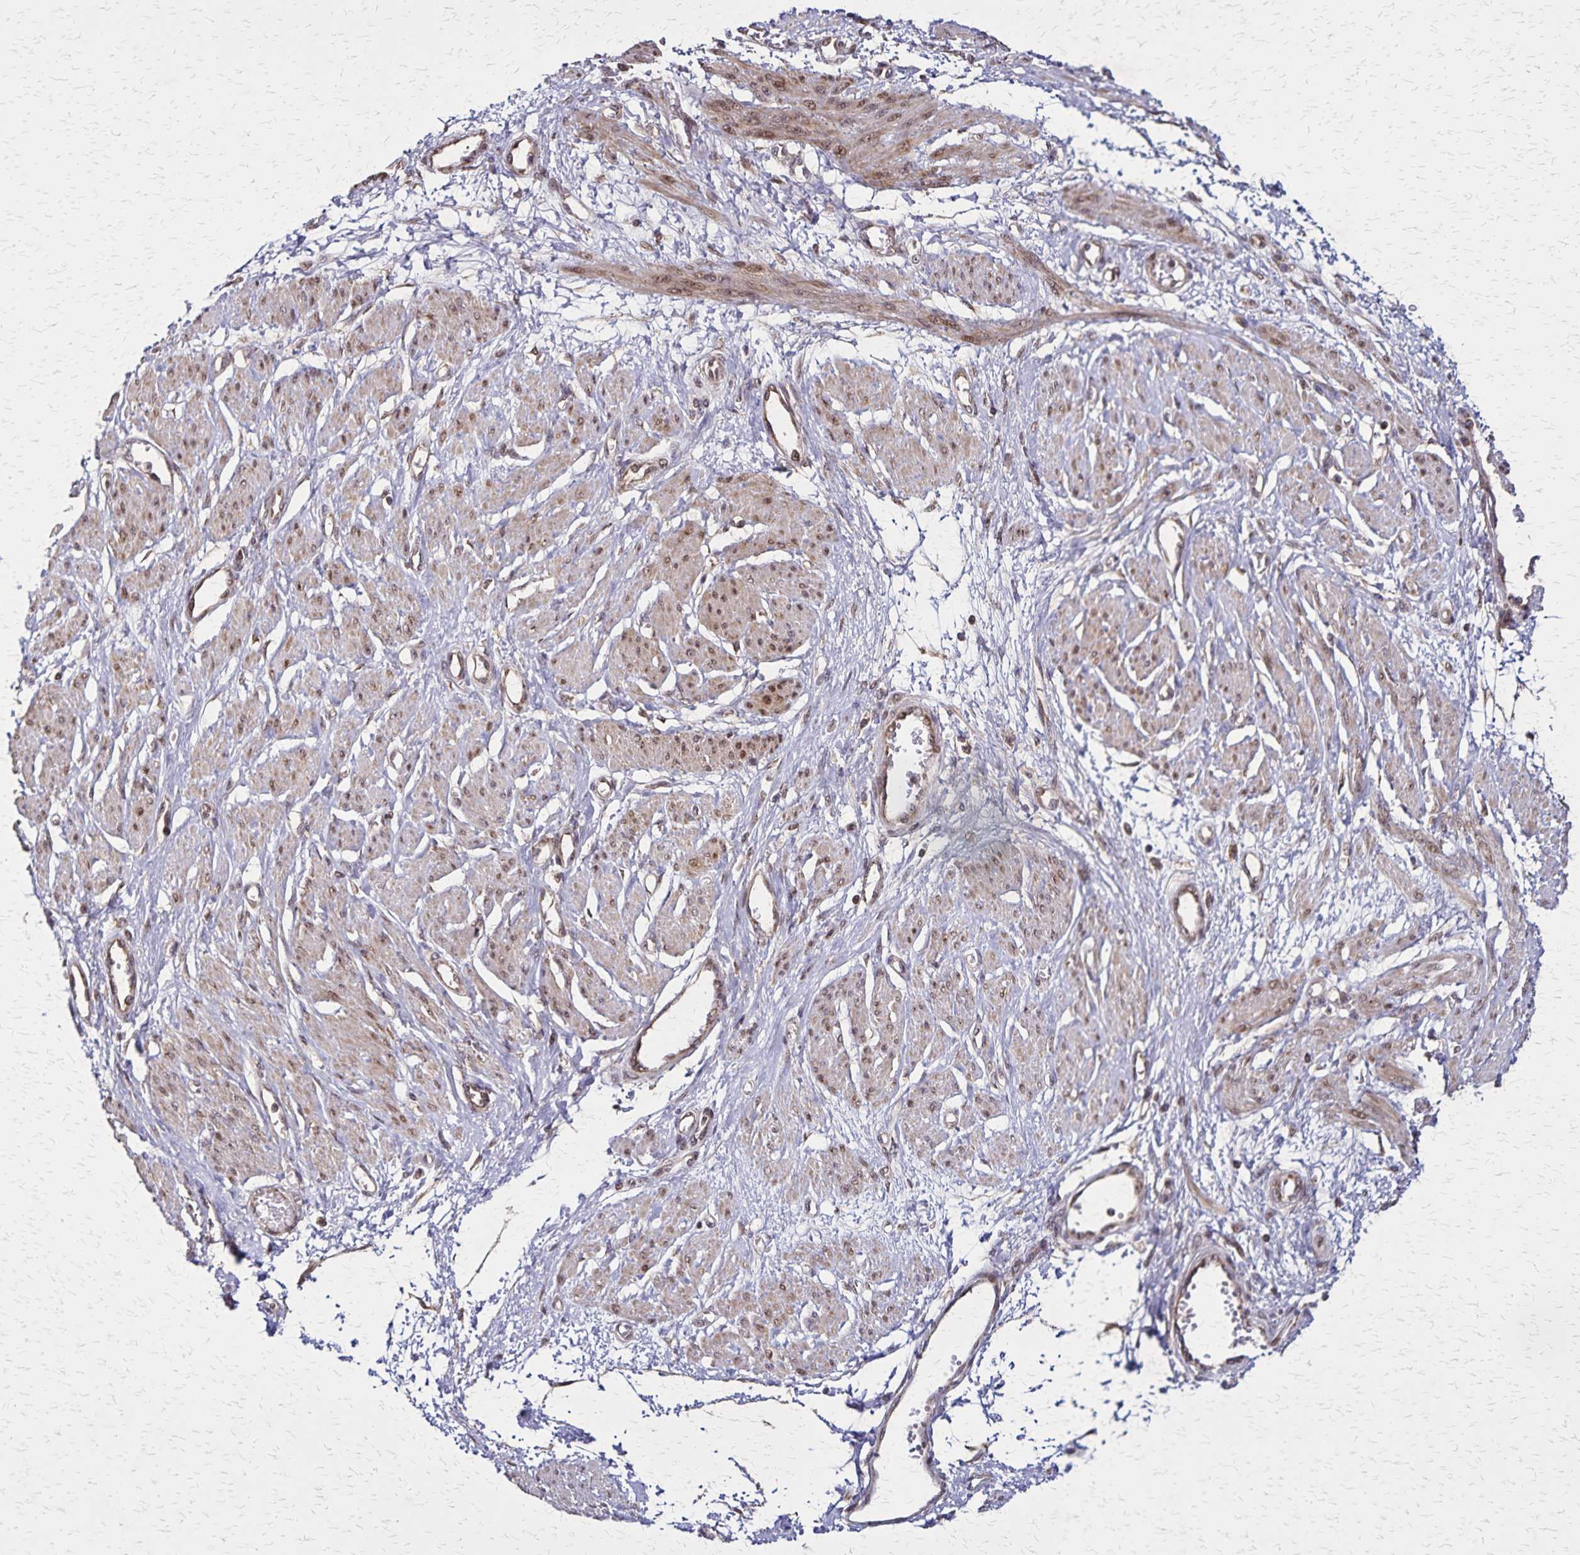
{"staining": {"intensity": "moderate", "quantity": ">75%", "location": "cytoplasmic/membranous,nuclear"}, "tissue": "smooth muscle", "cell_type": "Smooth muscle cells", "image_type": "normal", "snomed": [{"axis": "morphology", "description": "Normal tissue, NOS"}, {"axis": "topography", "description": "Smooth muscle"}, {"axis": "topography", "description": "Uterus"}], "caption": "Immunohistochemistry (IHC) (DAB) staining of normal human smooth muscle demonstrates moderate cytoplasmic/membranous,nuclear protein expression in approximately >75% of smooth muscle cells. (Brightfield microscopy of DAB IHC at high magnification).", "gene": "NFS1", "patient": {"sex": "female", "age": 39}}